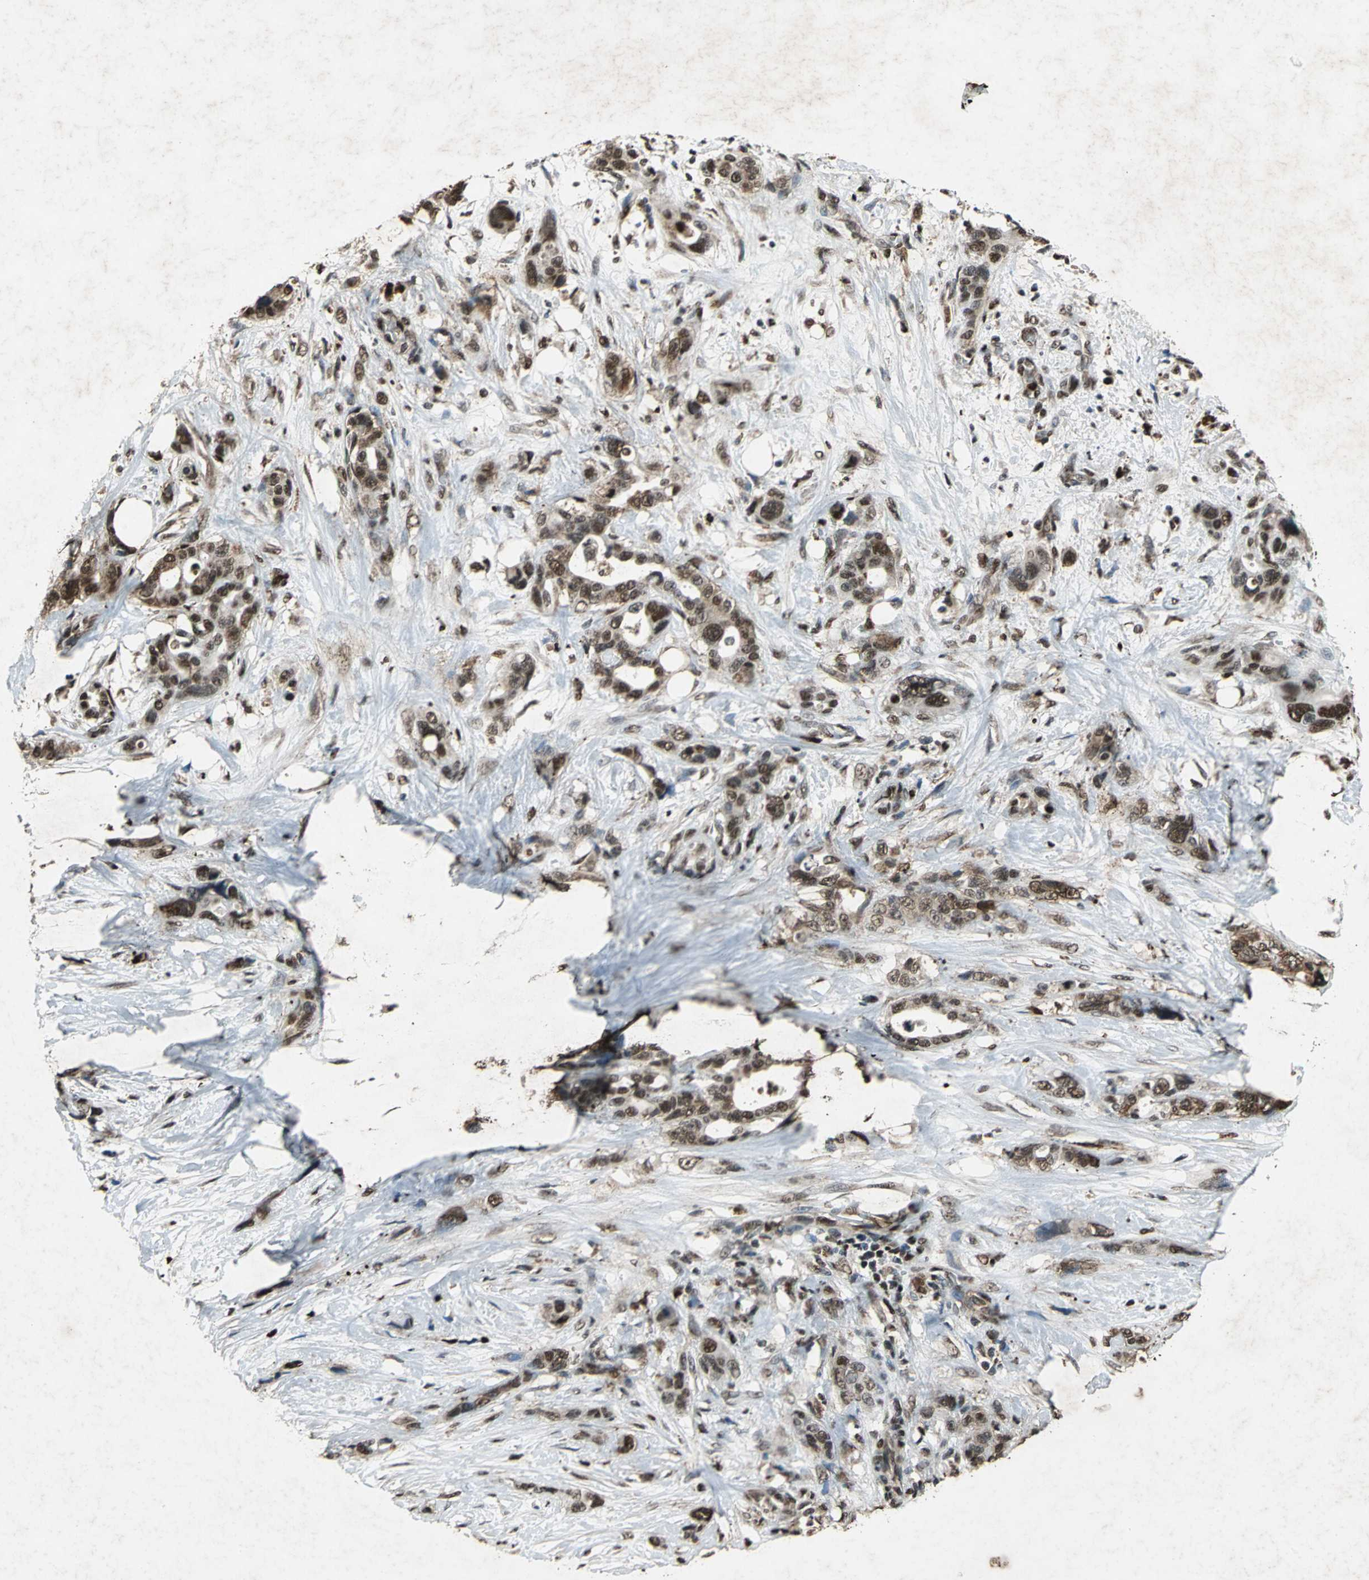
{"staining": {"intensity": "moderate", "quantity": ">75%", "location": "cytoplasmic/membranous,nuclear"}, "tissue": "pancreatic cancer", "cell_type": "Tumor cells", "image_type": "cancer", "snomed": [{"axis": "morphology", "description": "Adenocarcinoma, NOS"}, {"axis": "topography", "description": "Pancreas"}], "caption": "Protein staining reveals moderate cytoplasmic/membranous and nuclear positivity in about >75% of tumor cells in adenocarcinoma (pancreatic). The staining is performed using DAB brown chromogen to label protein expression. The nuclei are counter-stained blue using hematoxylin.", "gene": "ANP32A", "patient": {"sex": "male", "age": 46}}